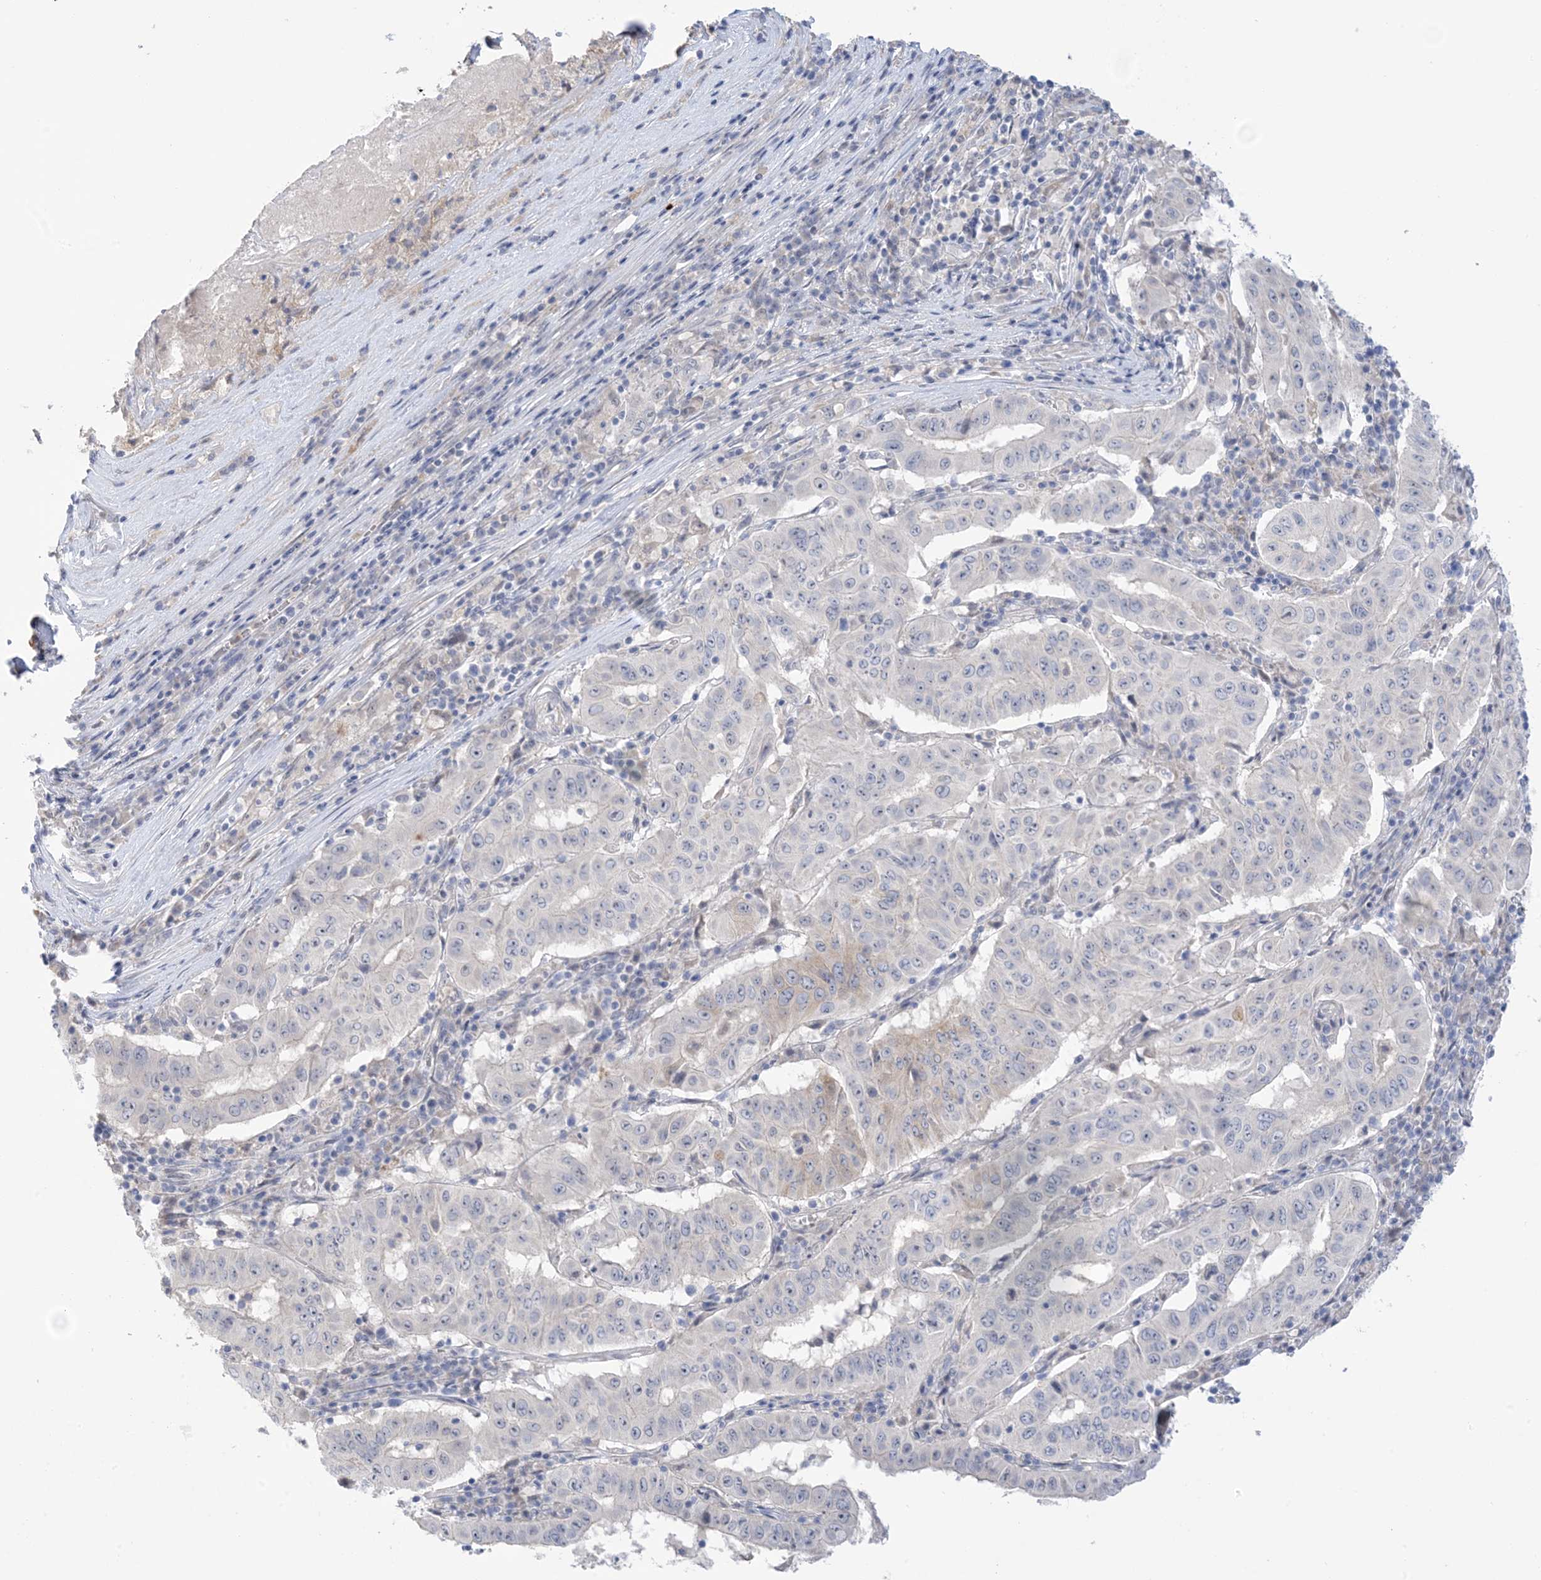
{"staining": {"intensity": "negative", "quantity": "none", "location": "none"}, "tissue": "pancreatic cancer", "cell_type": "Tumor cells", "image_type": "cancer", "snomed": [{"axis": "morphology", "description": "Adenocarcinoma, NOS"}, {"axis": "topography", "description": "Pancreas"}], "caption": "A micrograph of human pancreatic adenocarcinoma is negative for staining in tumor cells.", "gene": "TTYH1", "patient": {"sex": "male", "age": 63}}